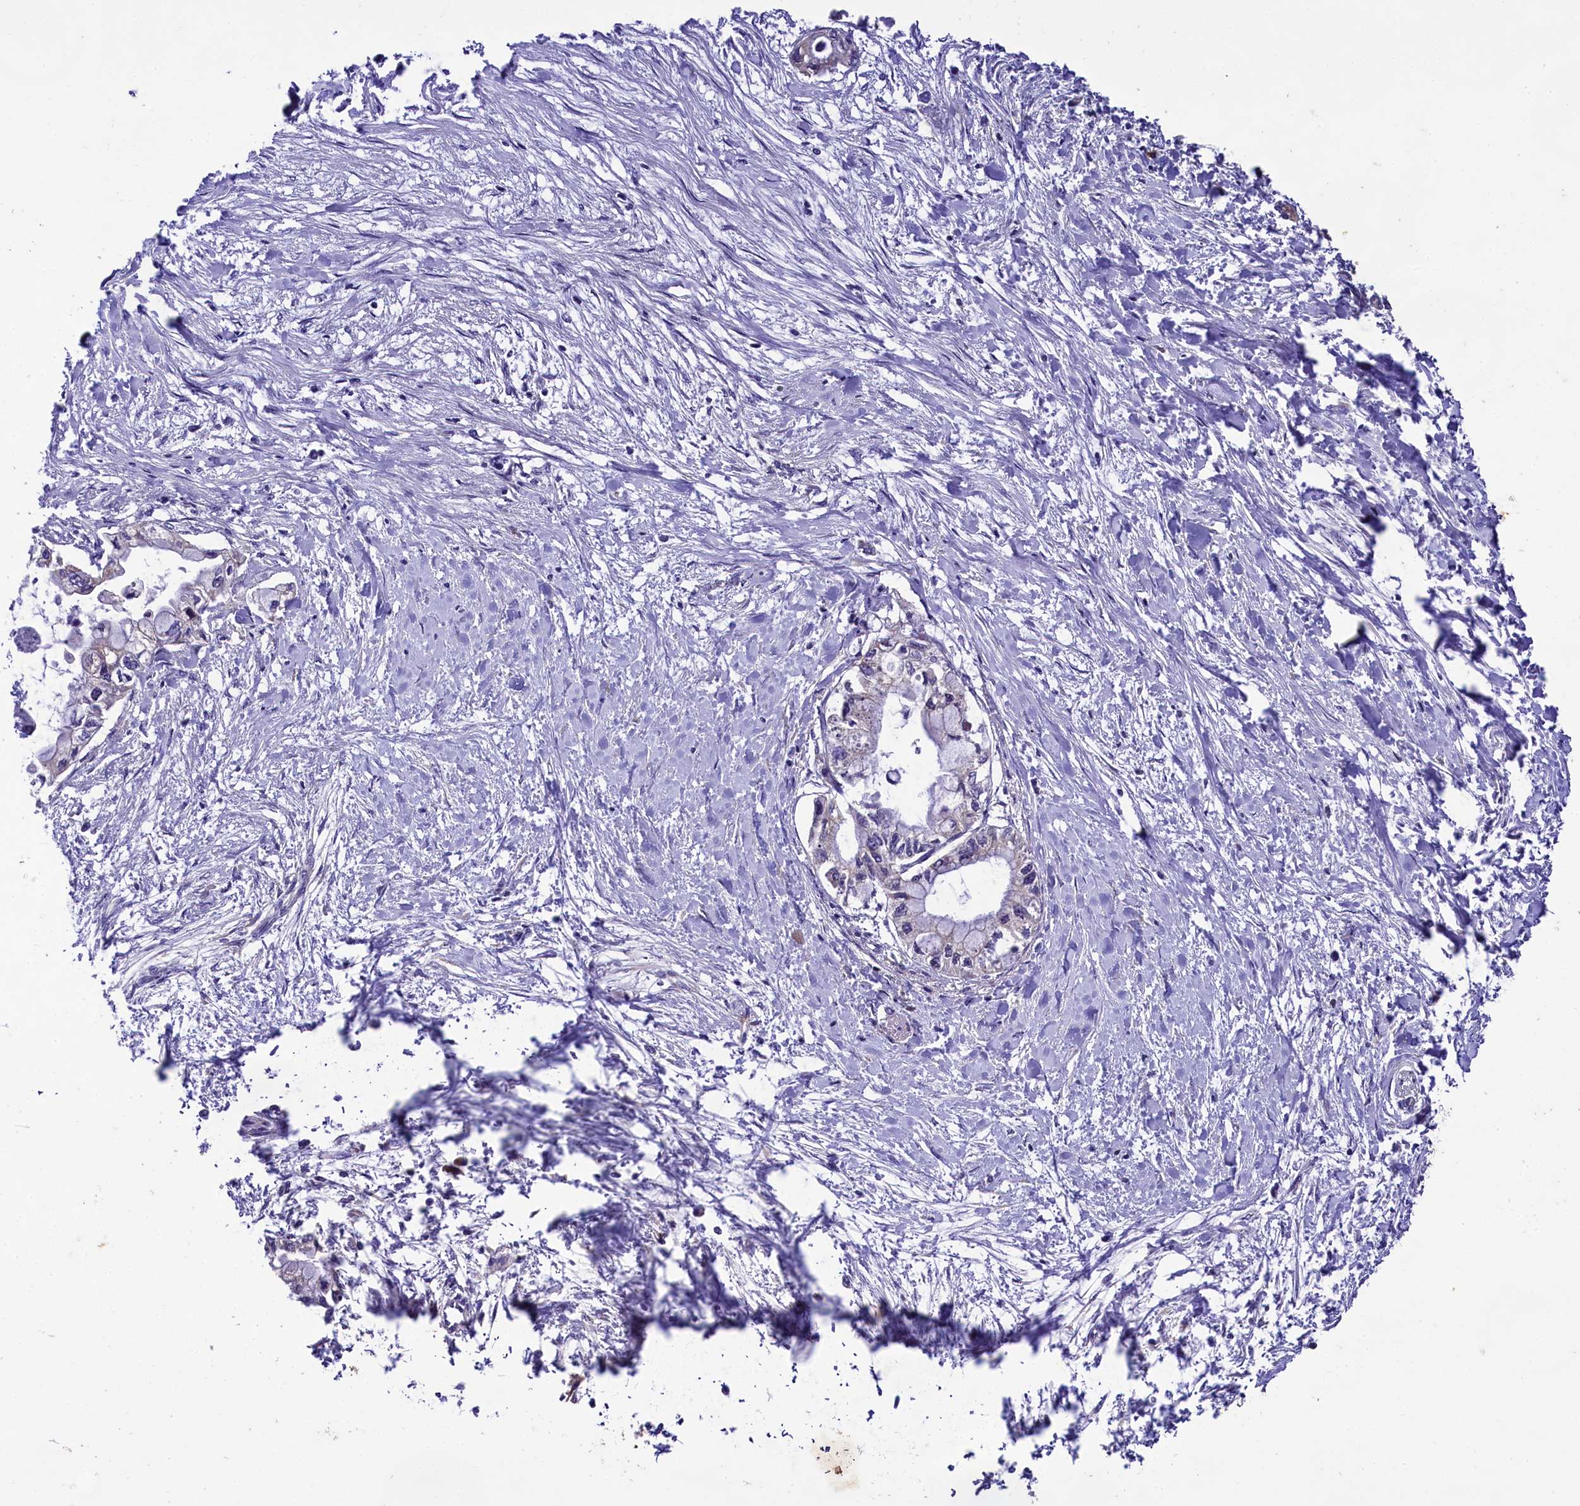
{"staining": {"intensity": "negative", "quantity": "none", "location": "none"}, "tissue": "pancreatic cancer", "cell_type": "Tumor cells", "image_type": "cancer", "snomed": [{"axis": "morphology", "description": "Adenocarcinoma, NOS"}, {"axis": "topography", "description": "Pancreas"}], "caption": "High power microscopy photomicrograph of an immunohistochemistry (IHC) micrograph of pancreatic cancer (adenocarcinoma), revealing no significant staining in tumor cells.", "gene": "ENKD1", "patient": {"sex": "male", "age": 48}}